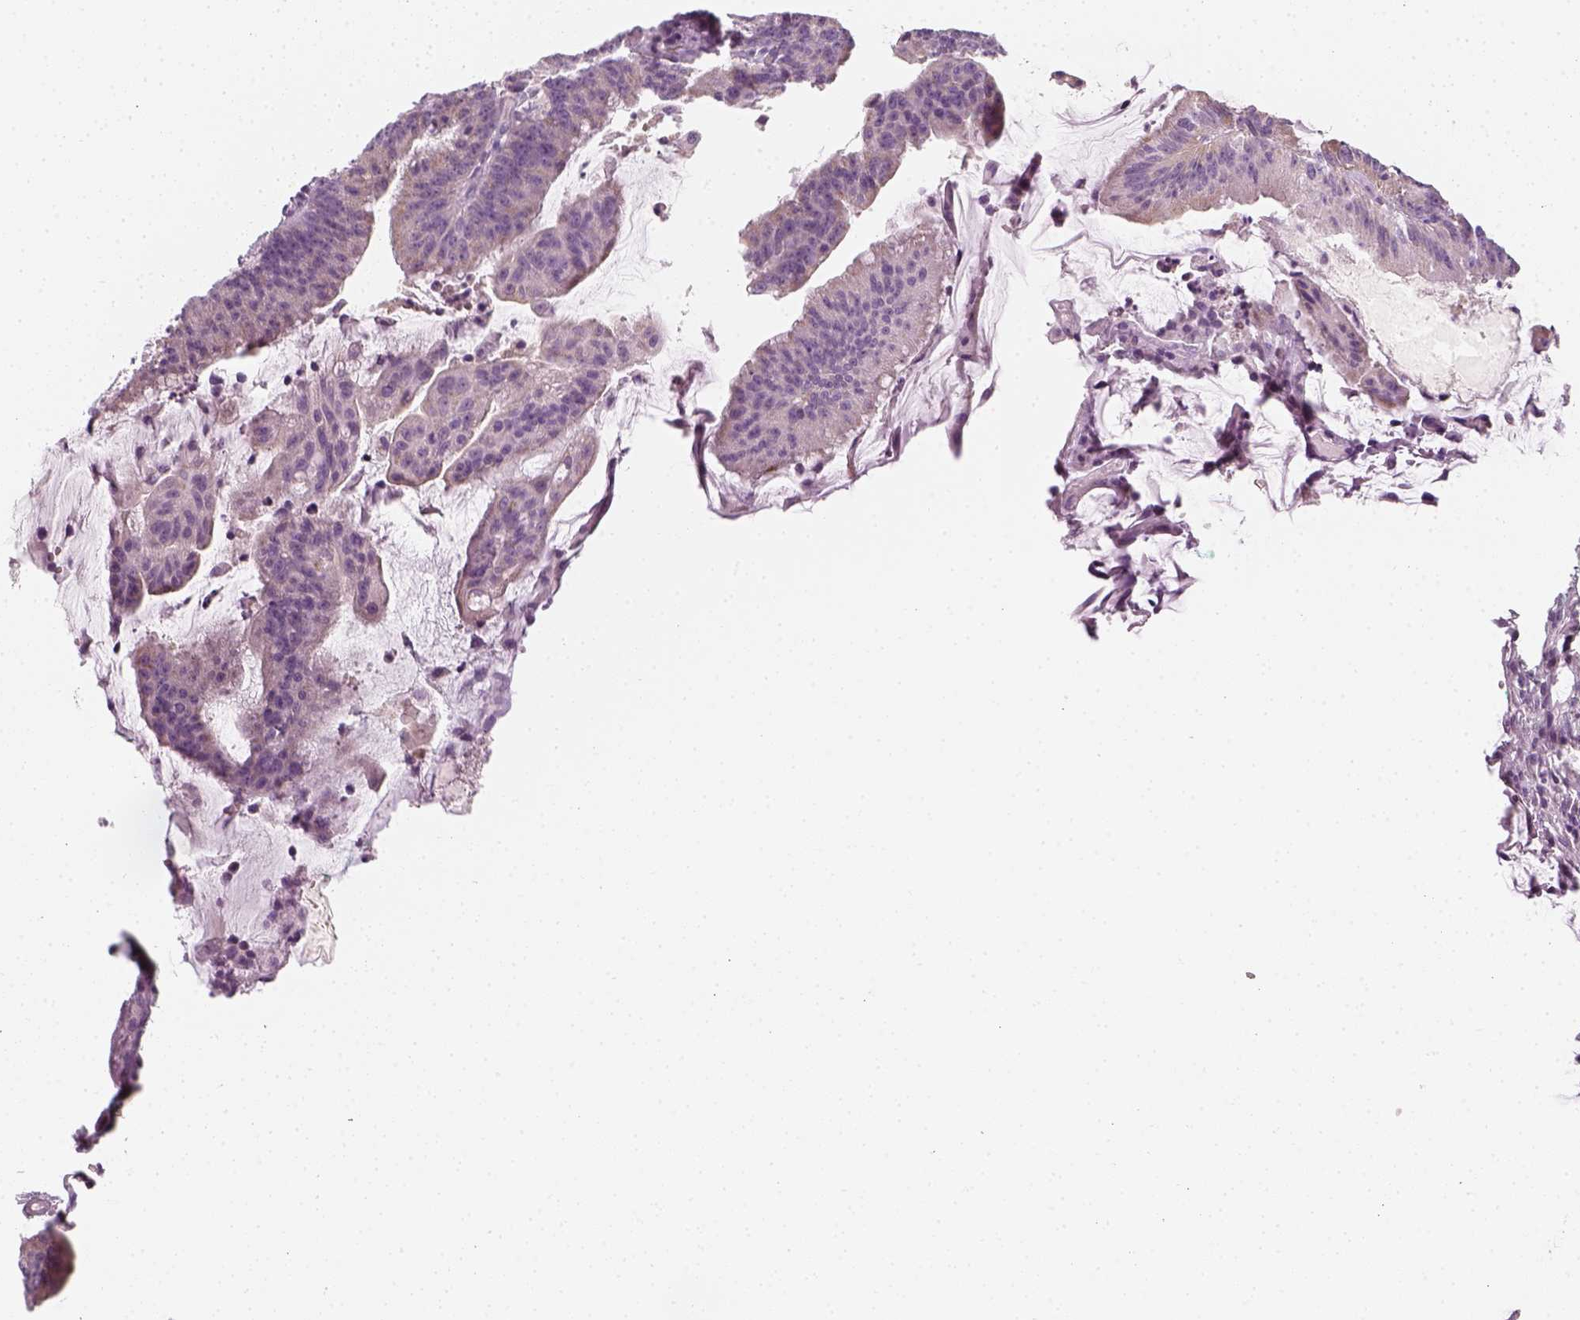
{"staining": {"intensity": "negative", "quantity": "none", "location": "none"}, "tissue": "colorectal cancer", "cell_type": "Tumor cells", "image_type": "cancer", "snomed": [{"axis": "morphology", "description": "Adenocarcinoma, NOS"}, {"axis": "topography", "description": "Colon"}], "caption": "IHC of human colorectal cancer displays no positivity in tumor cells.", "gene": "PRAME", "patient": {"sex": "female", "age": 78}}